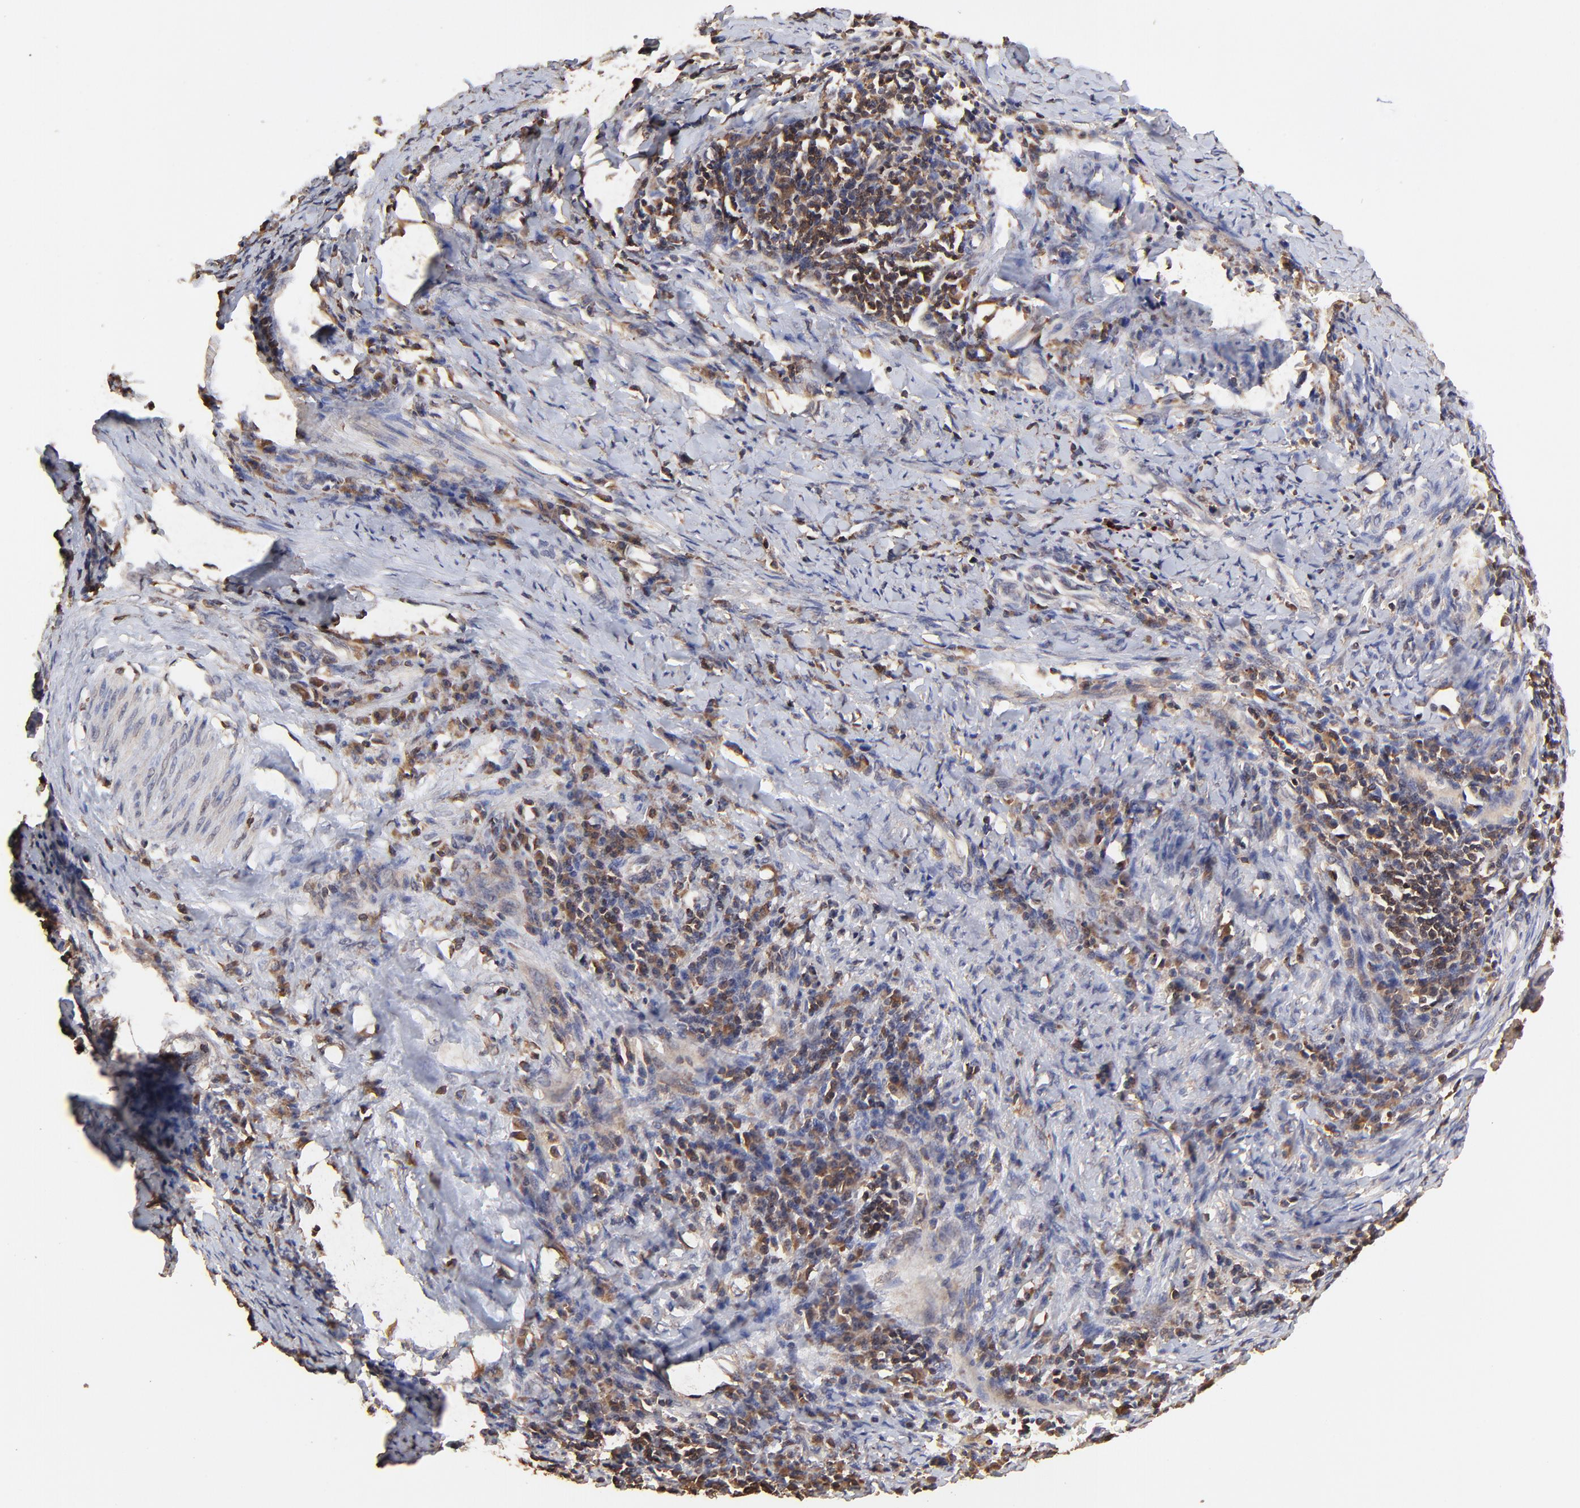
{"staining": {"intensity": "moderate", "quantity": ">75%", "location": "cytoplasmic/membranous"}, "tissue": "cervical cancer", "cell_type": "Tumor cells", "image_type": "cancer", "snomed": [{"axis": "morphology", "description": "Squamous cell carcinoma, NOS"}, {"axis": "topography", "description": "Cervix"}], "caption": "Tumor cells exhibit moderate cytoplasmic/membranous staining in about >75% of cells in cervical cancer. (DAB = brown stain, brightfield microscopy at high magnification).", "gene": "STON2", "patient": {"sex": "female", "age": 54}}